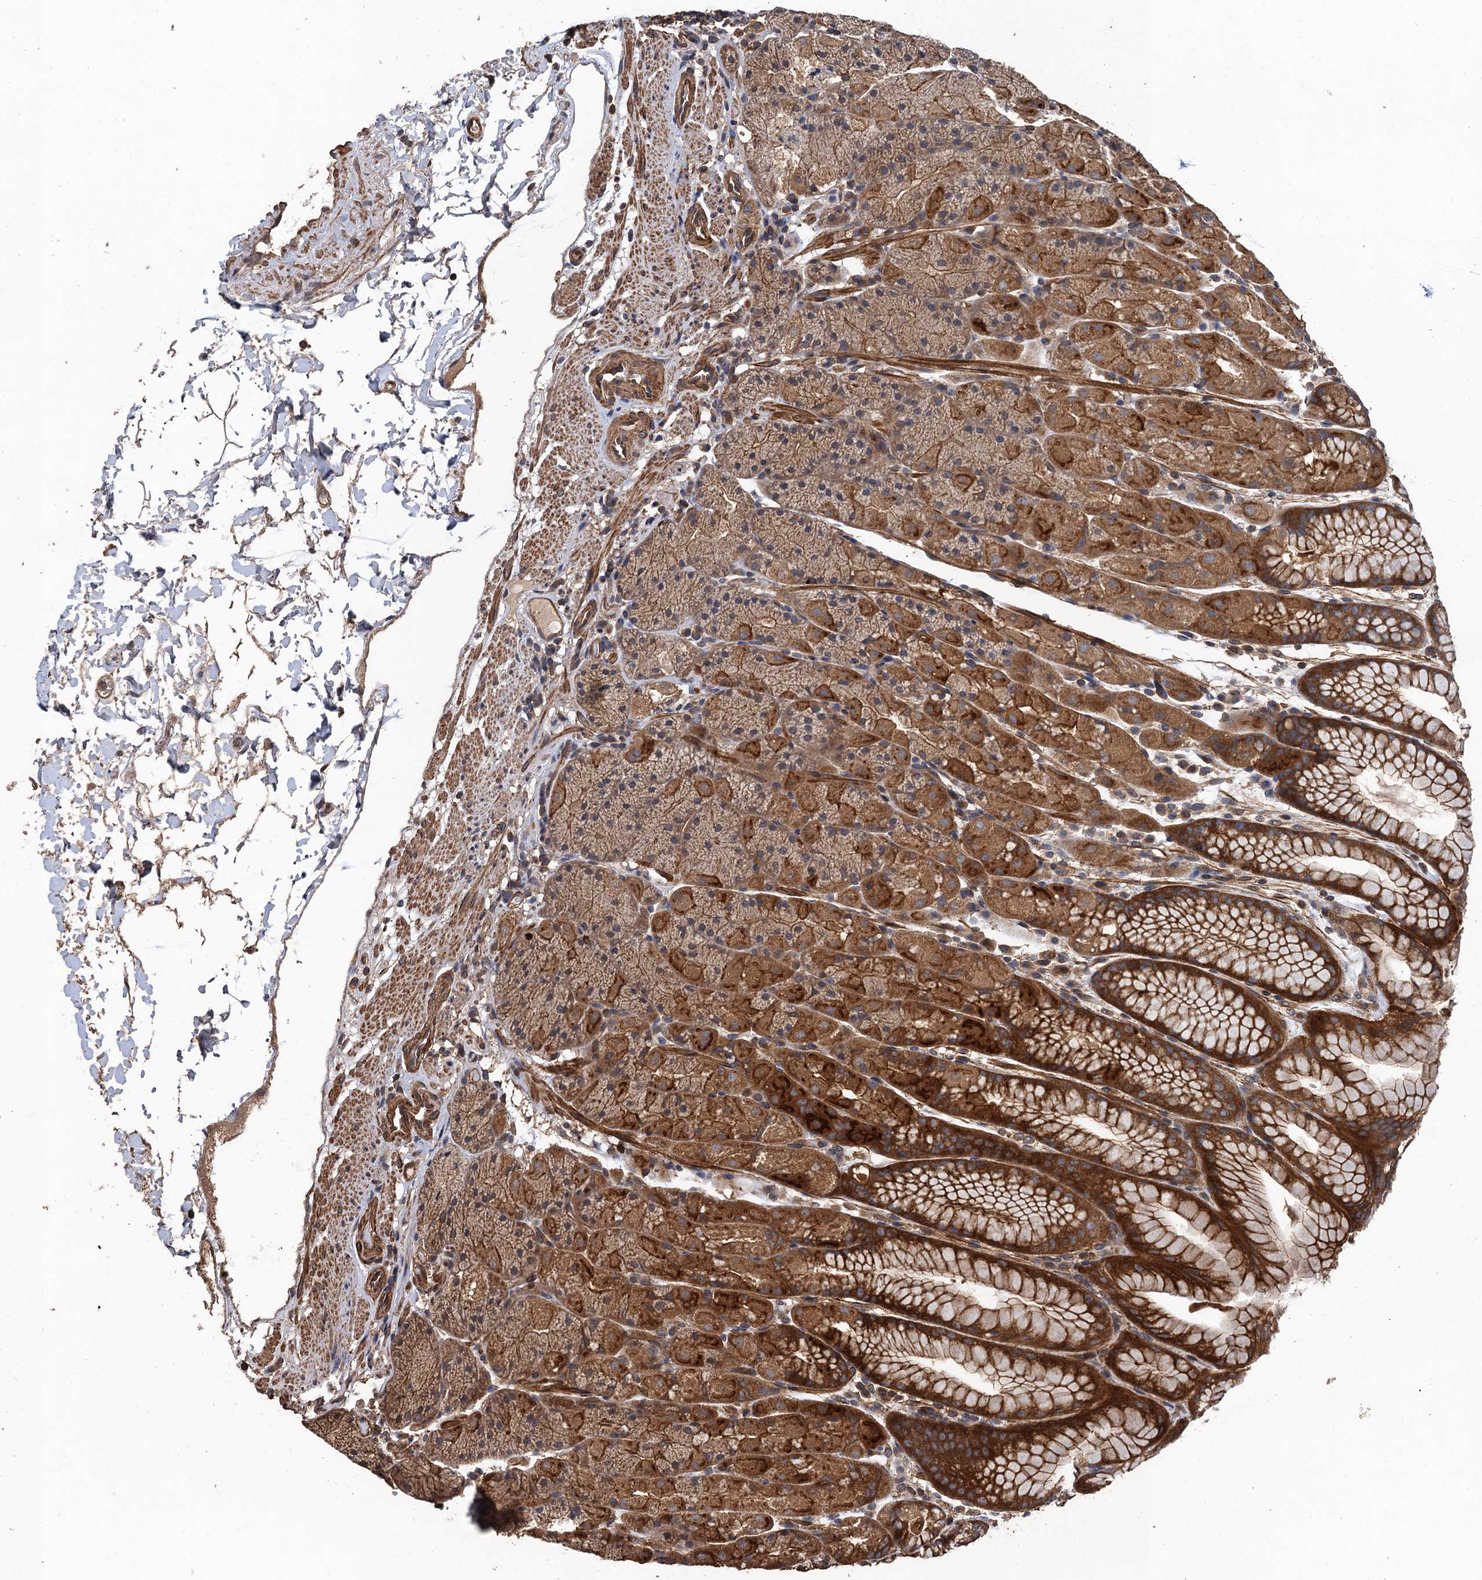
{"staining": {"intensity": "strong", "quantity": ">75%", "location": "cytoplasmic/membranous"}, "tissue": "stomach", "cell_type": "Glandular cells", "image_type": "normal", "snomed": [{"axis": "morphology", "description": "Normal tissue, NOS"}, {"axis": "topography", "description": "Stomach, upper"}, {"axis": "topography", "description": "Stomach, lower"}], "caption": "Stomach stained with DAB immunohistochemistry (IHC) displays high levels of strong cytoplasmic/membranous expression in about >75% of glandular cells. (brown staining indicates protein expression, while blue staining denotes nuclei).", "gene": "PPP4R1", "patient": {"sex": "male", "age": 67}}